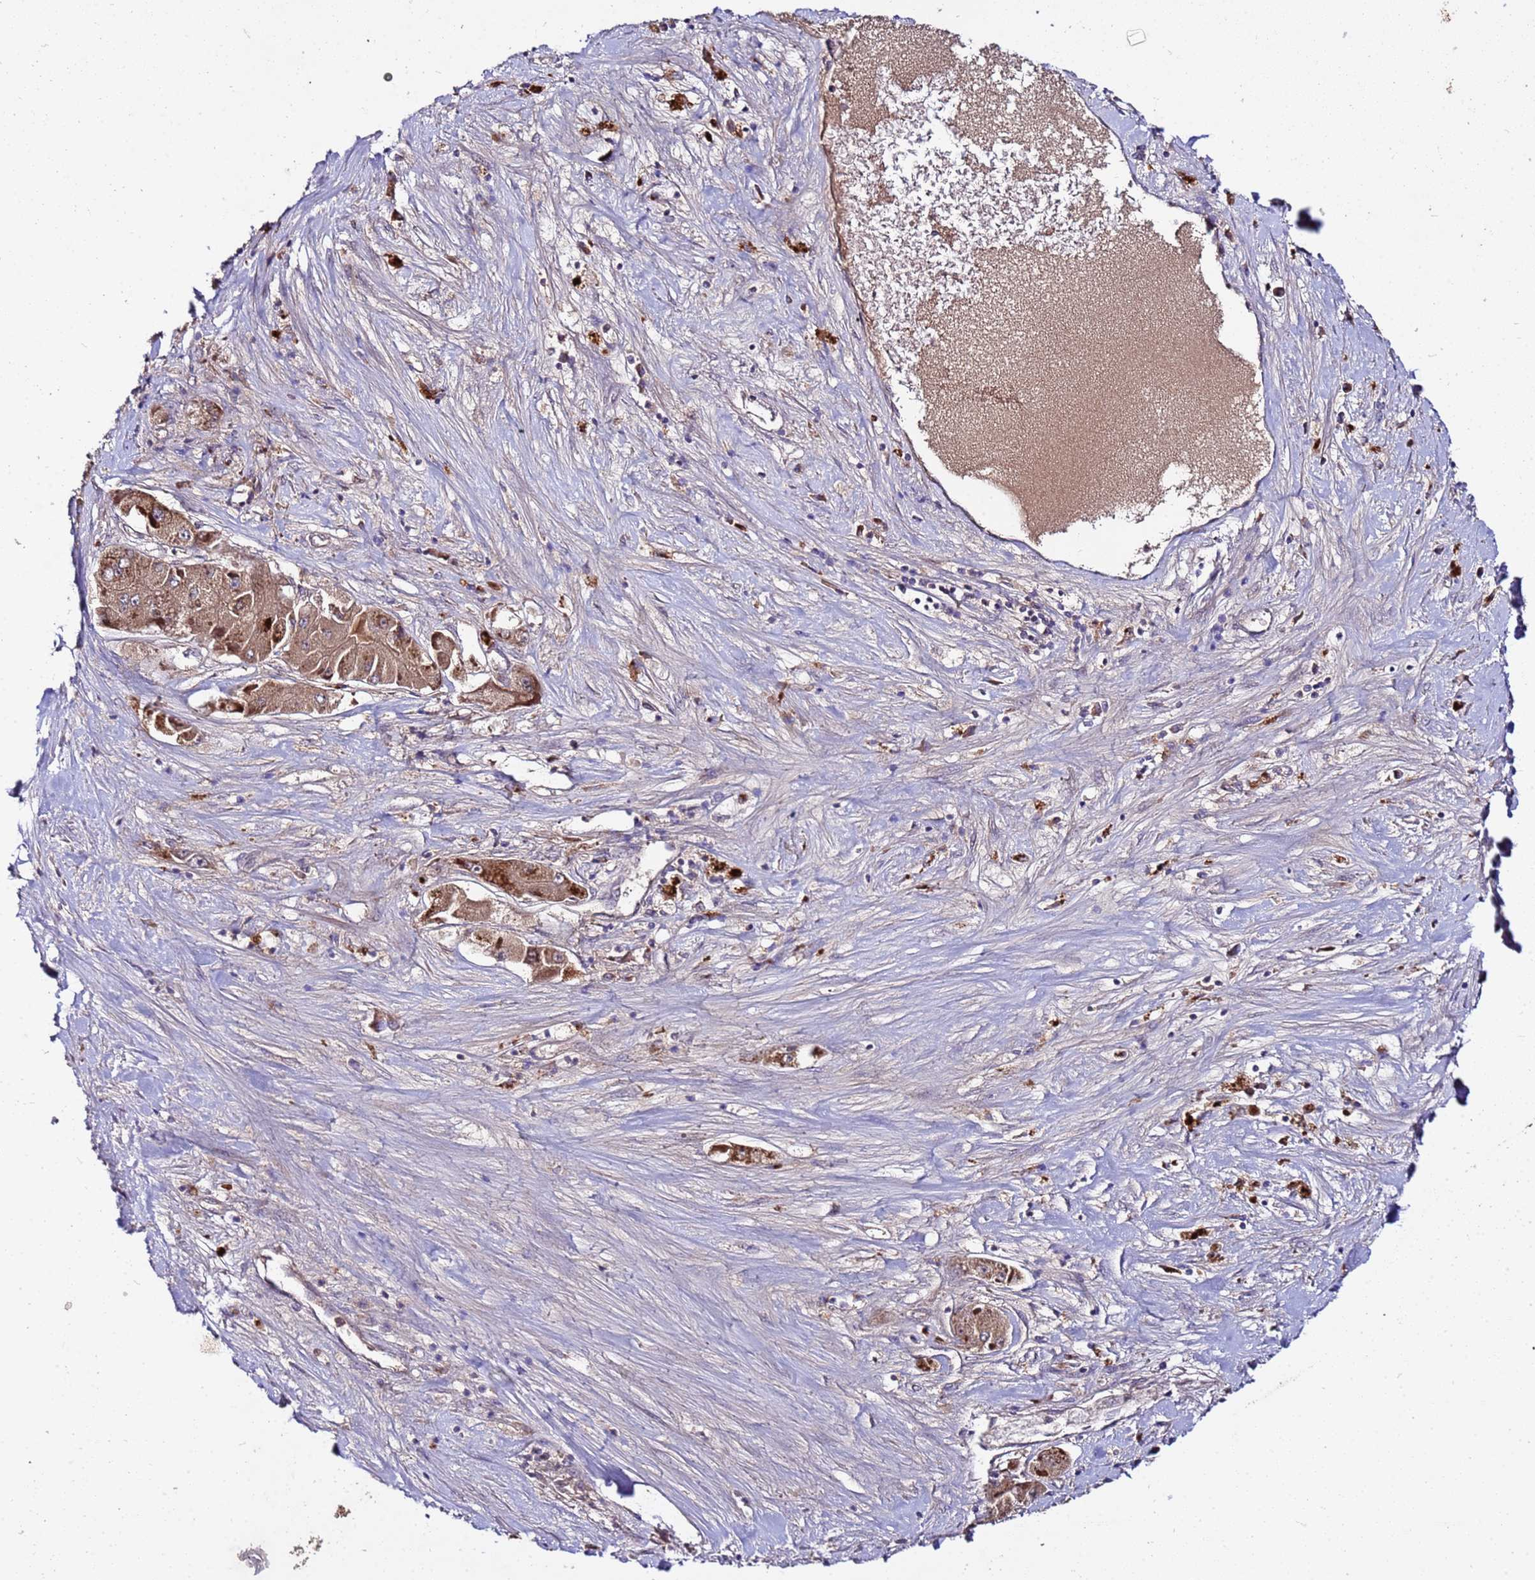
{"staining": {"intensity": "moderate", "quantity": ">75%", "location": "cytoplasmic/membranous"}, "tissue": "liver cancer", "cell_type": "Tumor cells", "image_type": "cancer", "snomed": [{"axis": "morphology", "description": "Carcinoma, Hepatocellular, NOS"}, {"axis": "topography", "description": "Liver"}], "caption": "IHC image of human liver cancer (hepatocellular carcinoma) stained for a protein (brown), which exhibits medium levels of moderate cytoplasmic/membranous staining in about >75% of tumor cells.", "gene": "GSPT2", "patient": {"sex": "female", "age": 73}}